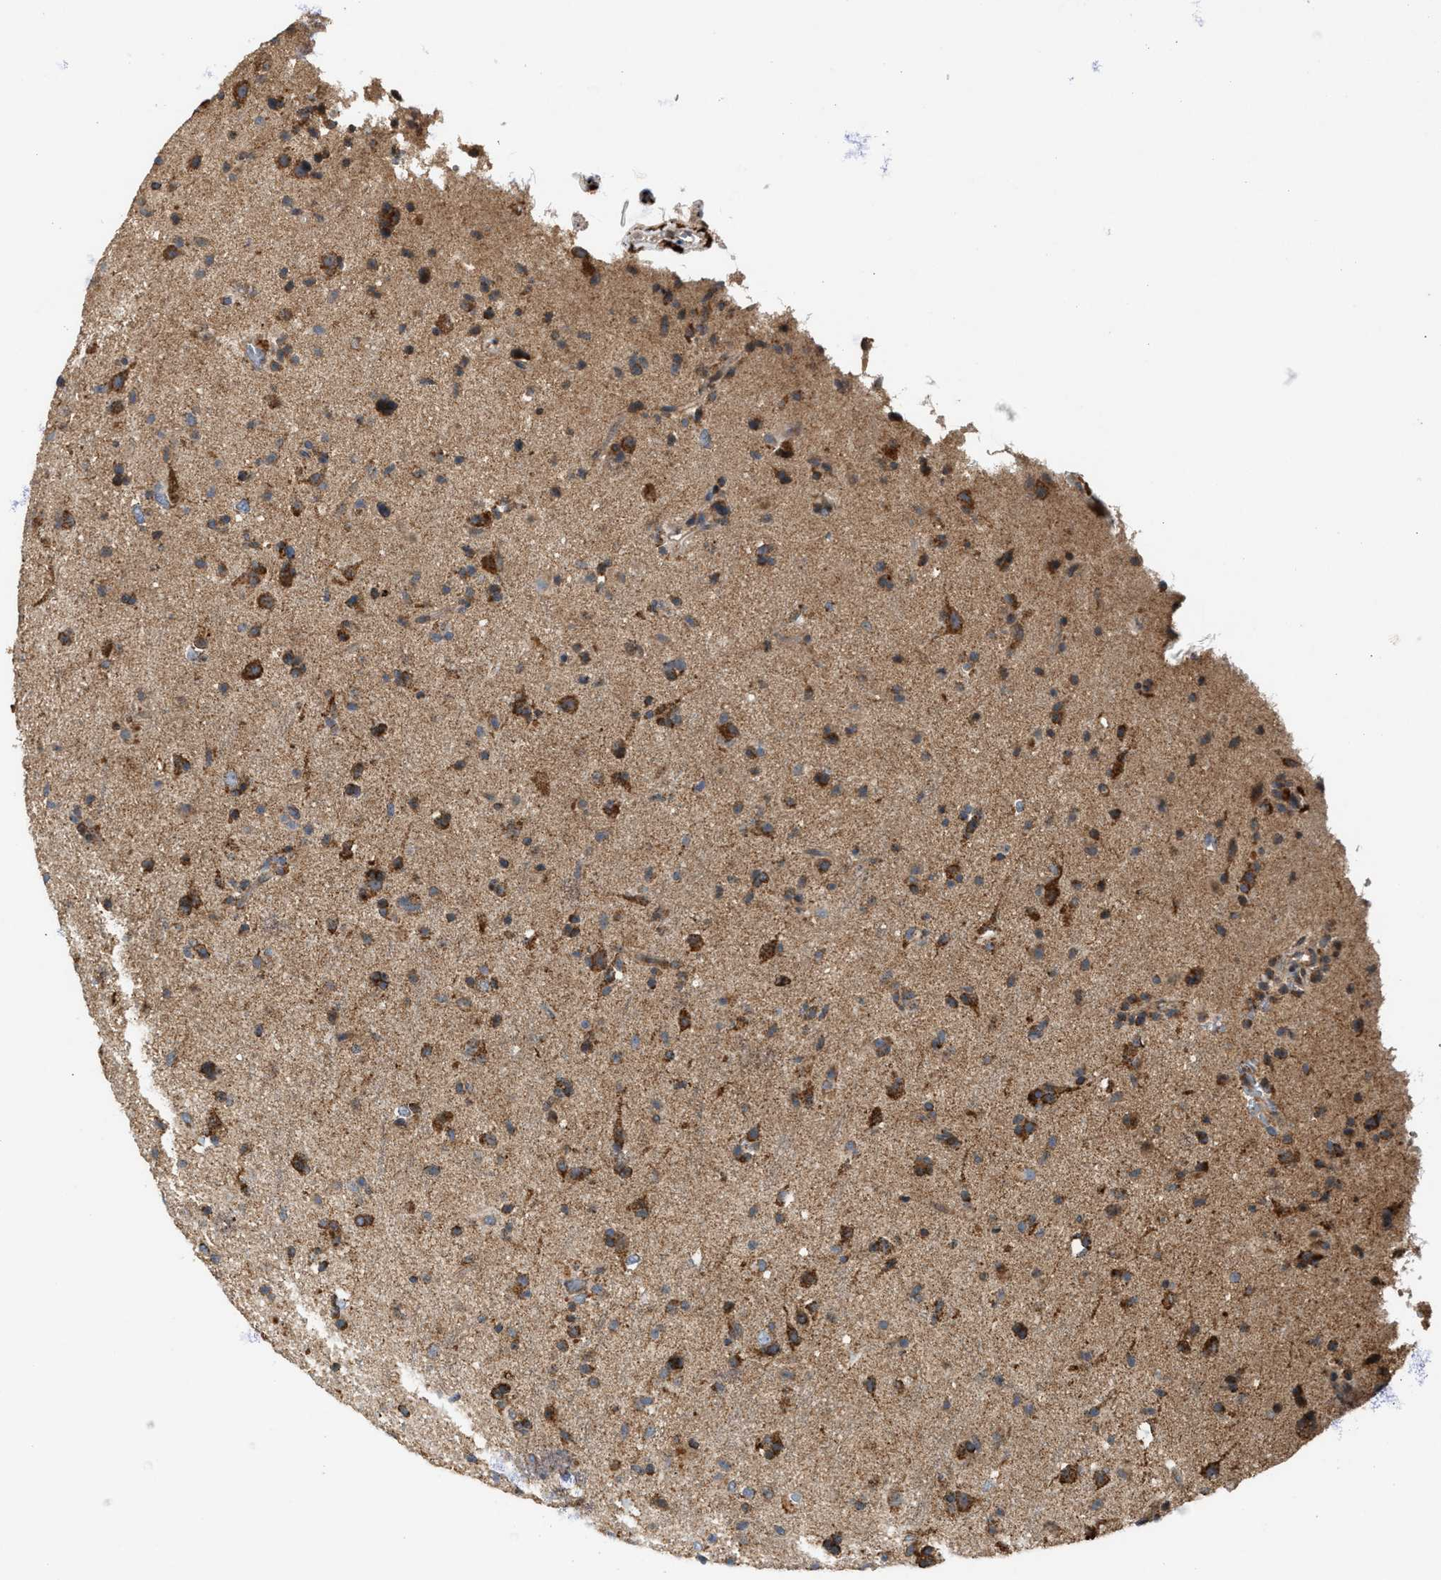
{"staining": {"intensity": "moderate", "quantity": ">75%", "location": "cytoplasmic/membranous"}, "tissue": "glioma", "cell_type": "Tumor cells", "image_type": "cancer", "snomed": [{"axis": "morphology", "description": "Glioma, malignant, Low grade"}, {"axis": "topography", "description": "Brain"}], "caption": "Tumor cells show moderate cytoplasmic/membranous expression in about >75% of cells in low-grade glioma (malignant).", "gene": "TACO1", "patient": {"sex": "male", "age": 65}}